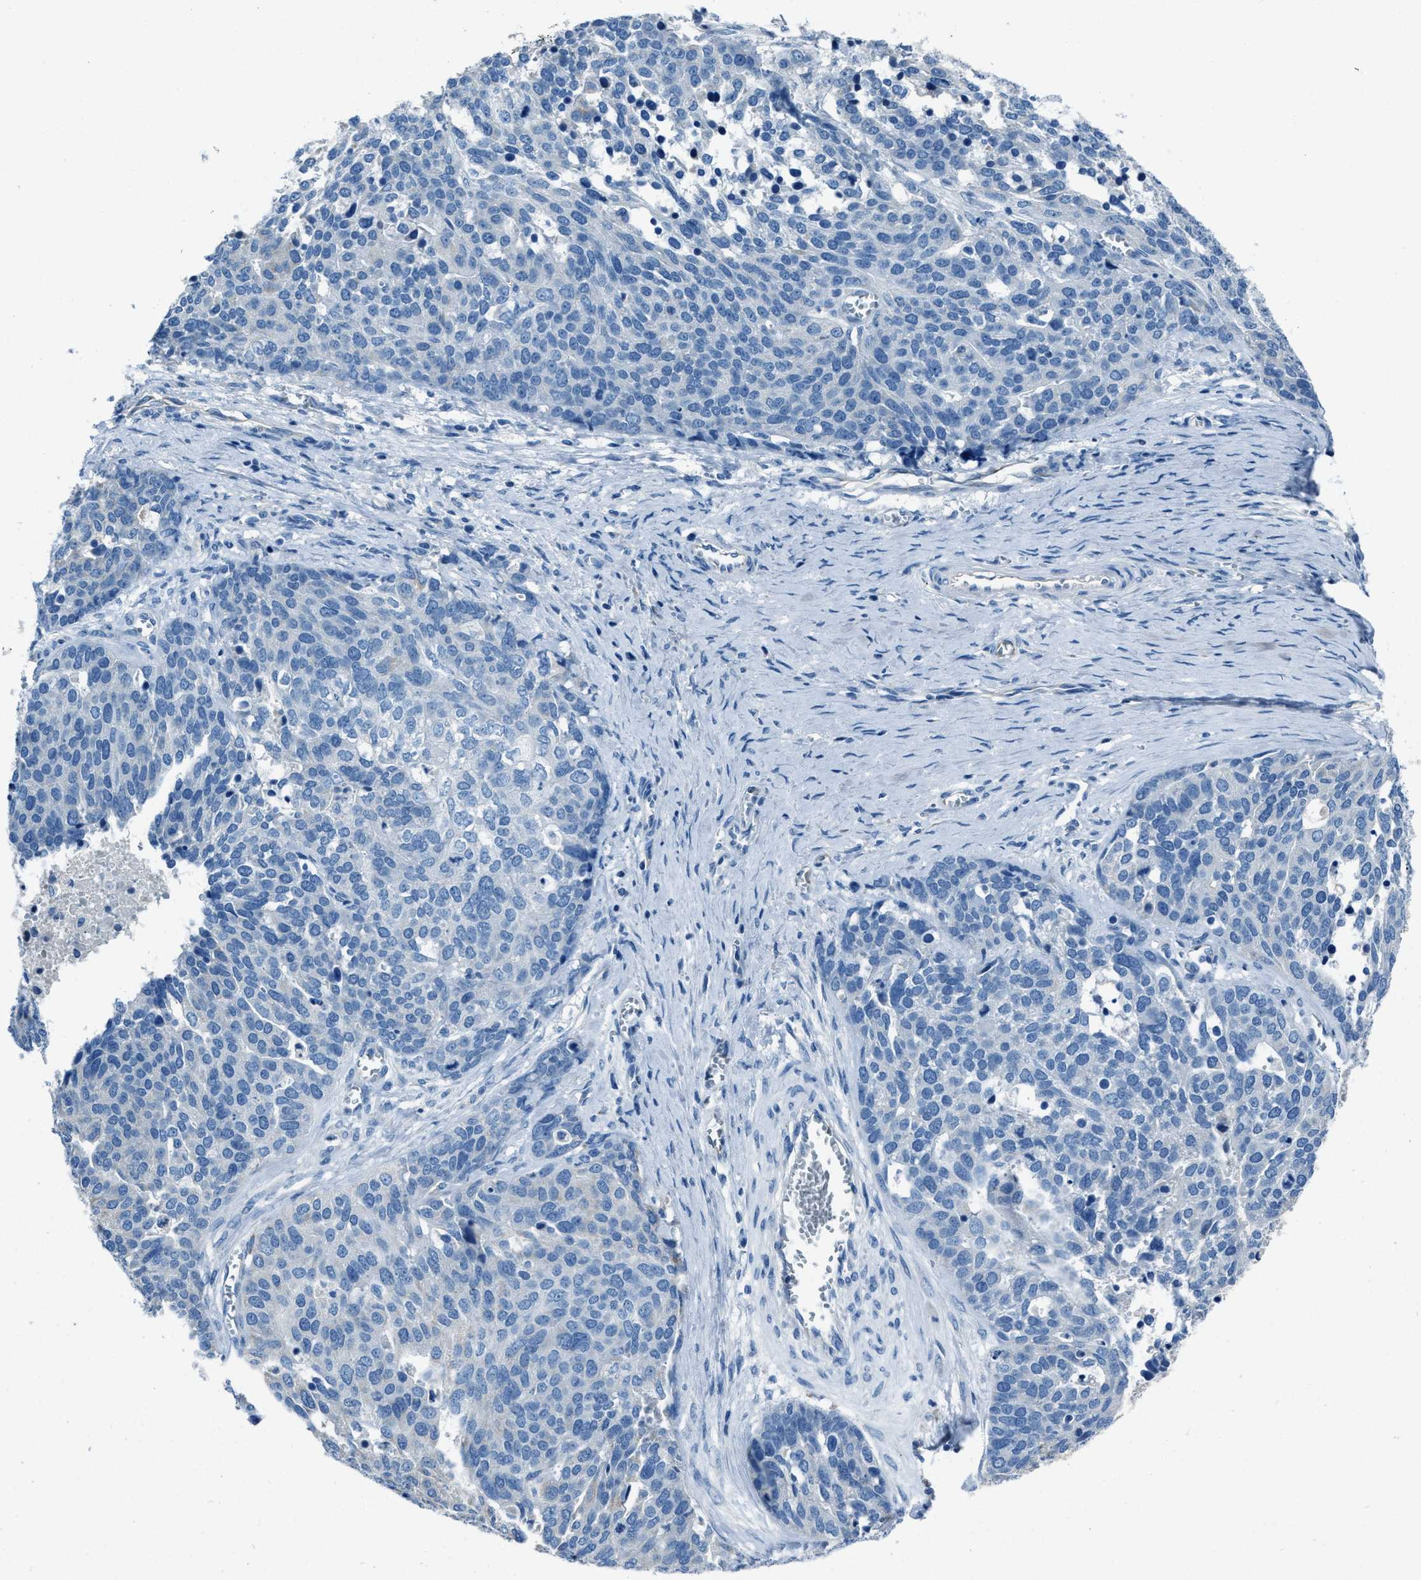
{"staining": {"intensity": "negative", "quantity": "none", "location": "none"}, "tissue": "ovarian cancer", "cell_type": "Tumor cells", "image_type": "cancer", "snomed": [{"axis": "morphology", "description": "Cystadenocarcinoma, serous, NOS"}, {"axis": "topography", "description": "Ovary"}], "caption": "The immunohistochemistry image has no significant staining in tumor cells of ovarian serous cystadenocarcinoma tissue.", "gene": "AMACR", "patient": {"sex": "female", "age": 44}}